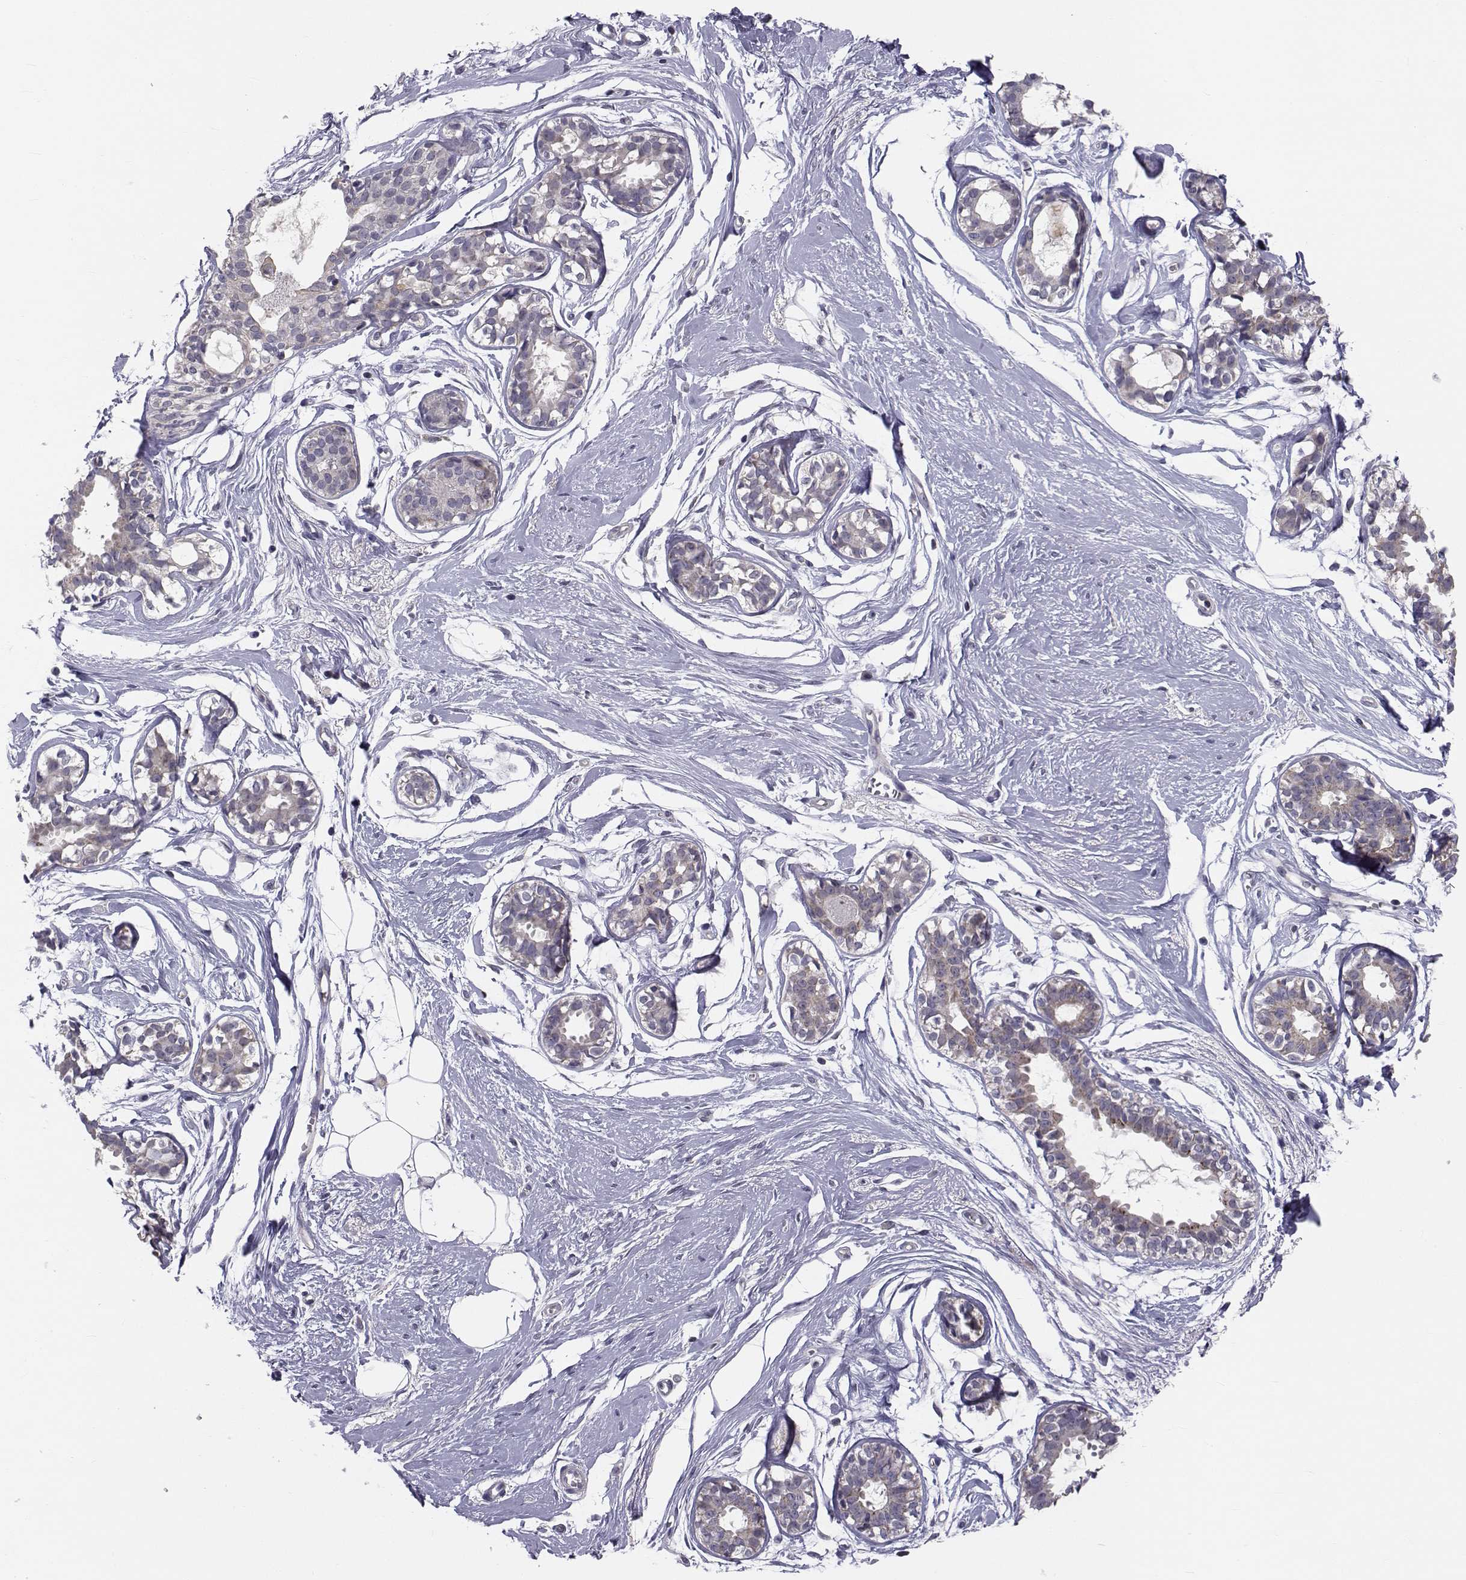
{"staining": {"intensity": "negative", "quantity": "none", "location": "none"}, "tissue": "breast", "cell_type": "Adipocytes", "image_type": "normal", "snomed": [{"axis": "morphology", "description": "Normal tissue, NOS"}, {"axis": "topography", "description": "Breast"}], "caption": "A photomicrograph of breast stained for a protein reveals no brown staining in adipocytes. Nuclei are stained in blue.", "gene": "ANGPT1", "patient": {"sex": "female", "age": 49}}